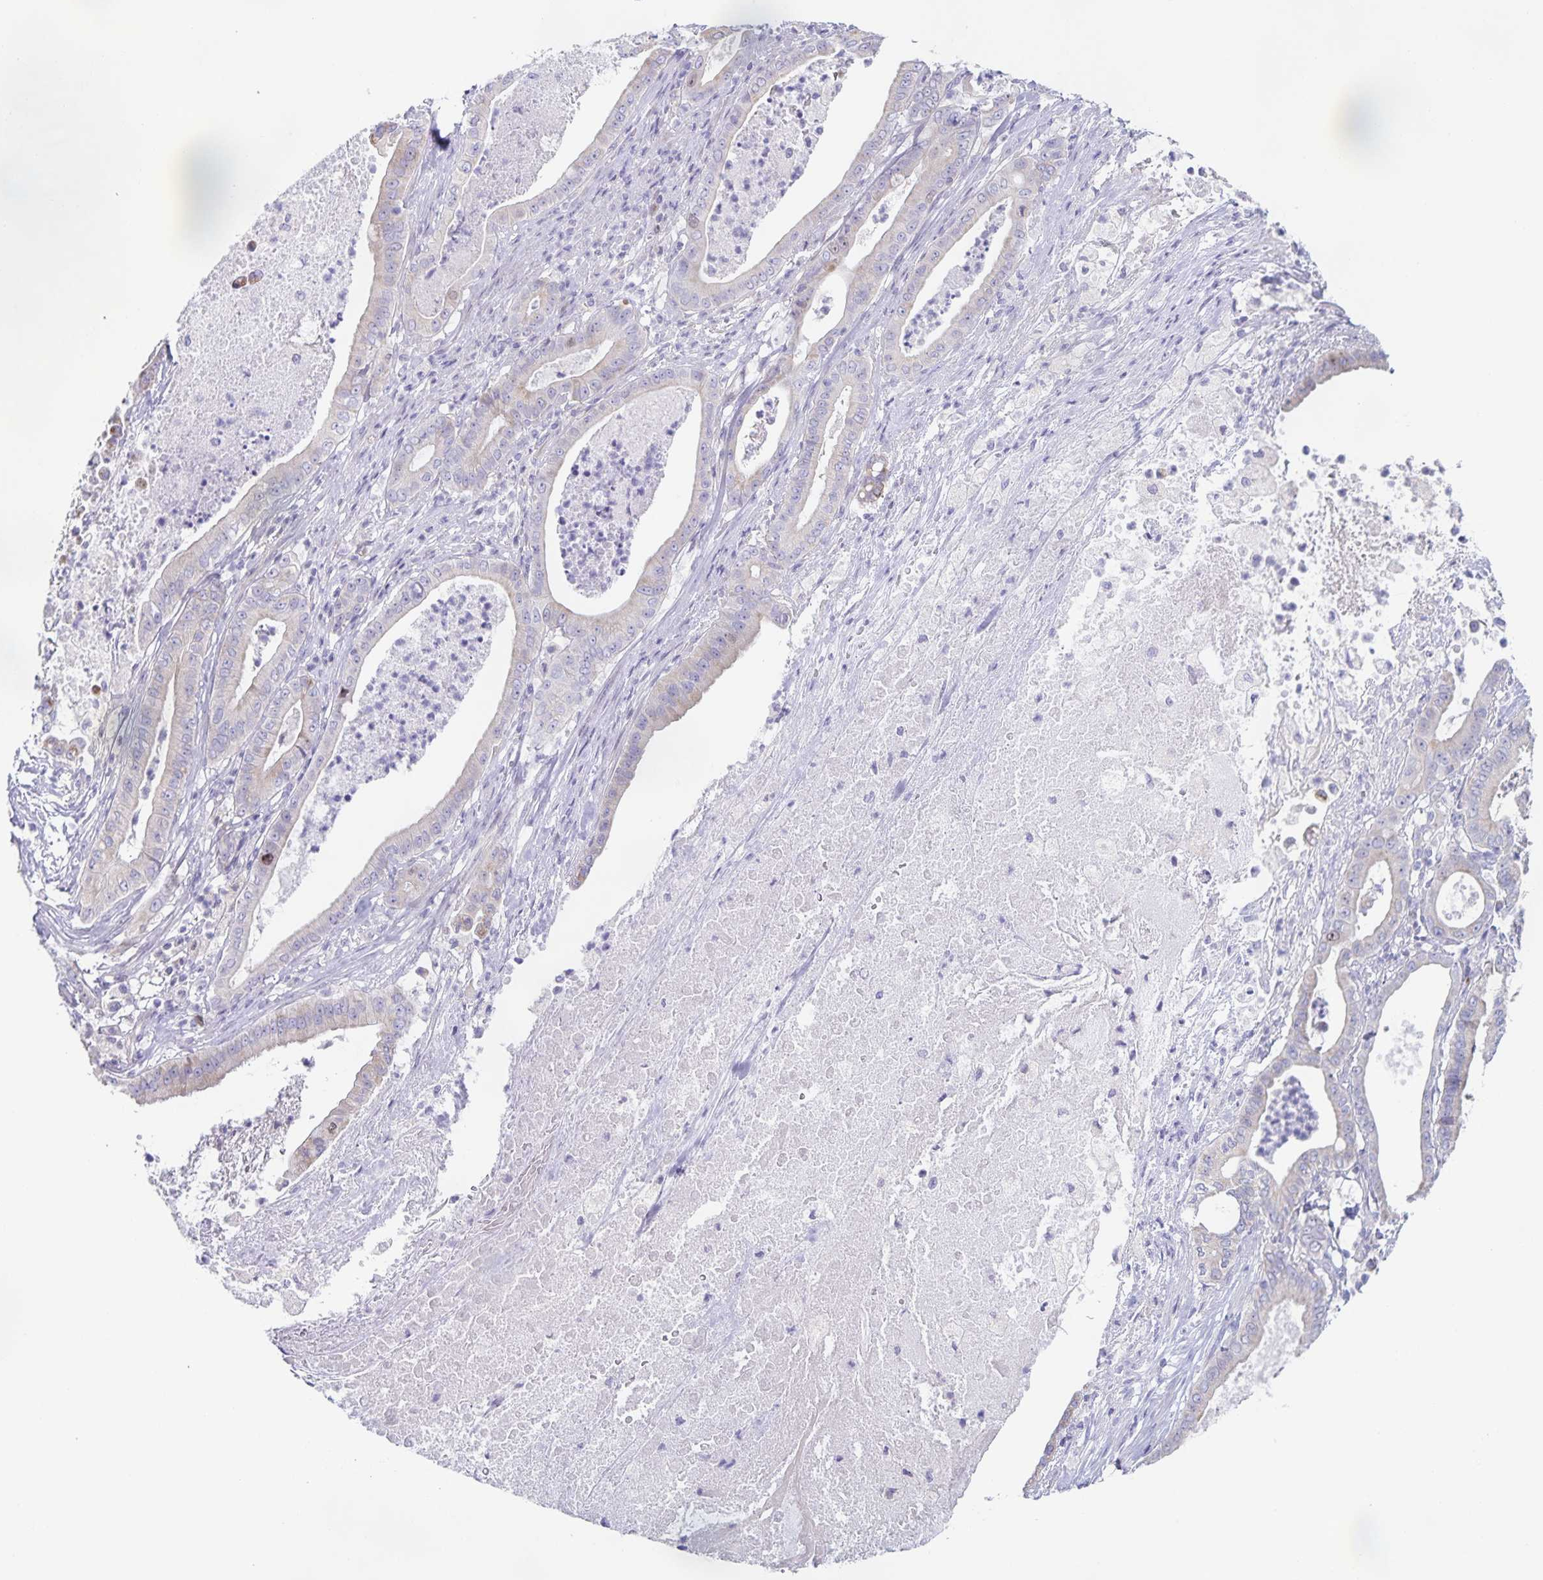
{"staining": {"intensity": "weak", "quantity": "25%-75%", "location": "cytoplasmic/membranous"}, "tissue": "pancreatic cancer", "cell_type": "Tumor cells", "image_type": "cancer", "snomed": [{"axis": "morphology", "description": "Adenocarcinoma, NOS"}, {"axis": "topography", "description": "Pancreas"}], "caption": "Protein expression analysis of pancreatic adenocarcinoma shows weak cytoplasmic/membranous expression in about 25%-75% of tumor cells.", "gene": "CENPH", "patient": {"sex": "male", "age": 71}}